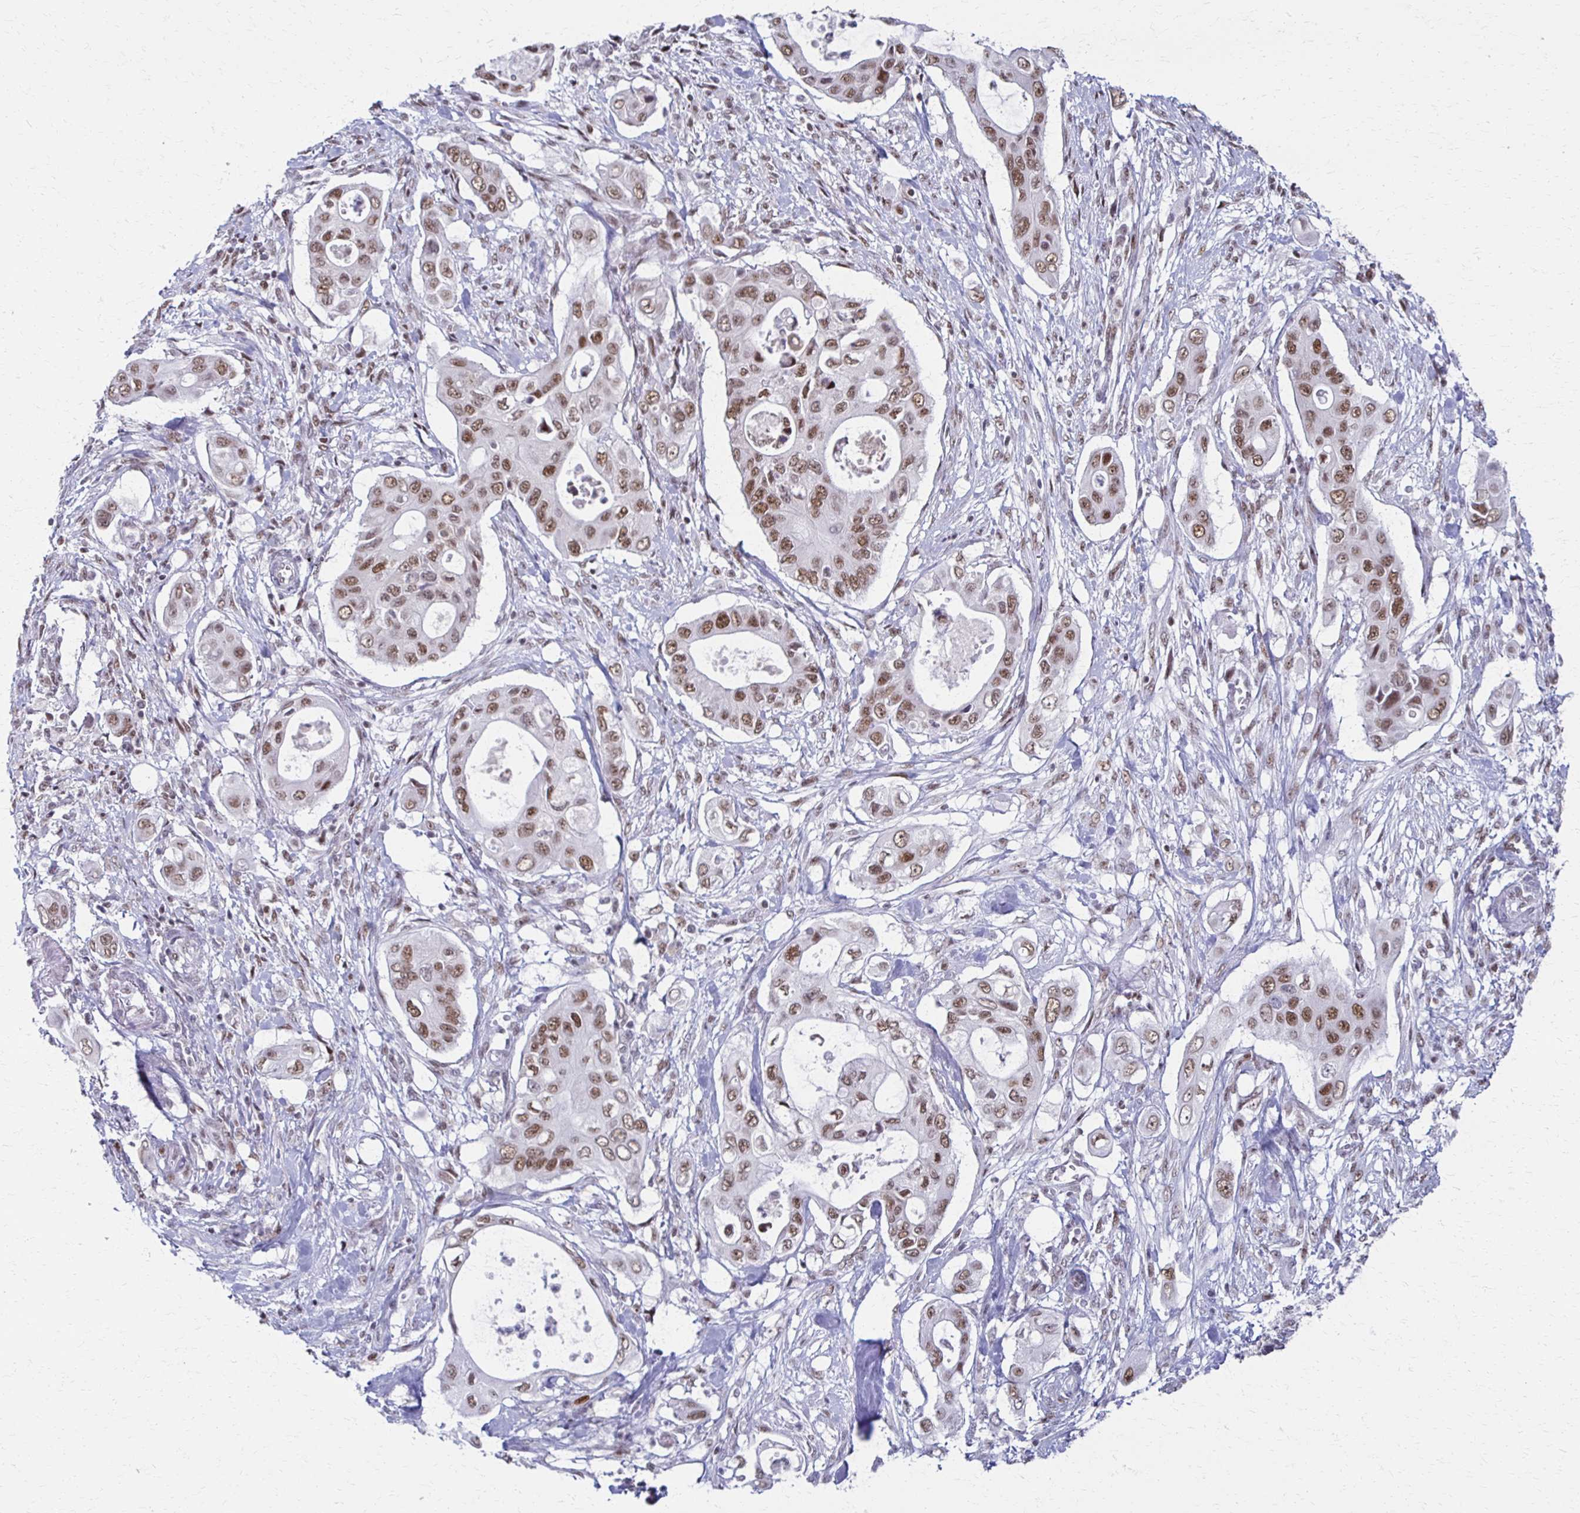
{"staining": {"intensity": "moderate", "quantity": ">75%", "location": "nuclear"}, "tissue": "pancreatic cancer", "cell_type": "Tumor cells", "image_type": "cancer", "snomed": [{"axis": "morphology", "description": "Adenocarcinoma, NOS"}, {"axis": "topography", "description": "Pancreas"}], "caption": "High-magnification brightfield microscopy of pancreatic adenocarcinoma stained with DAB (3,3'-diaminobenzidine) (brown) and counterstained with hematoxylin (blue). tumor cells exhibit moderate nuclear expression is appreciated in about>75% of cells.", "gene": "IRF7", "patient": {"sex": "female", "age": 63}}